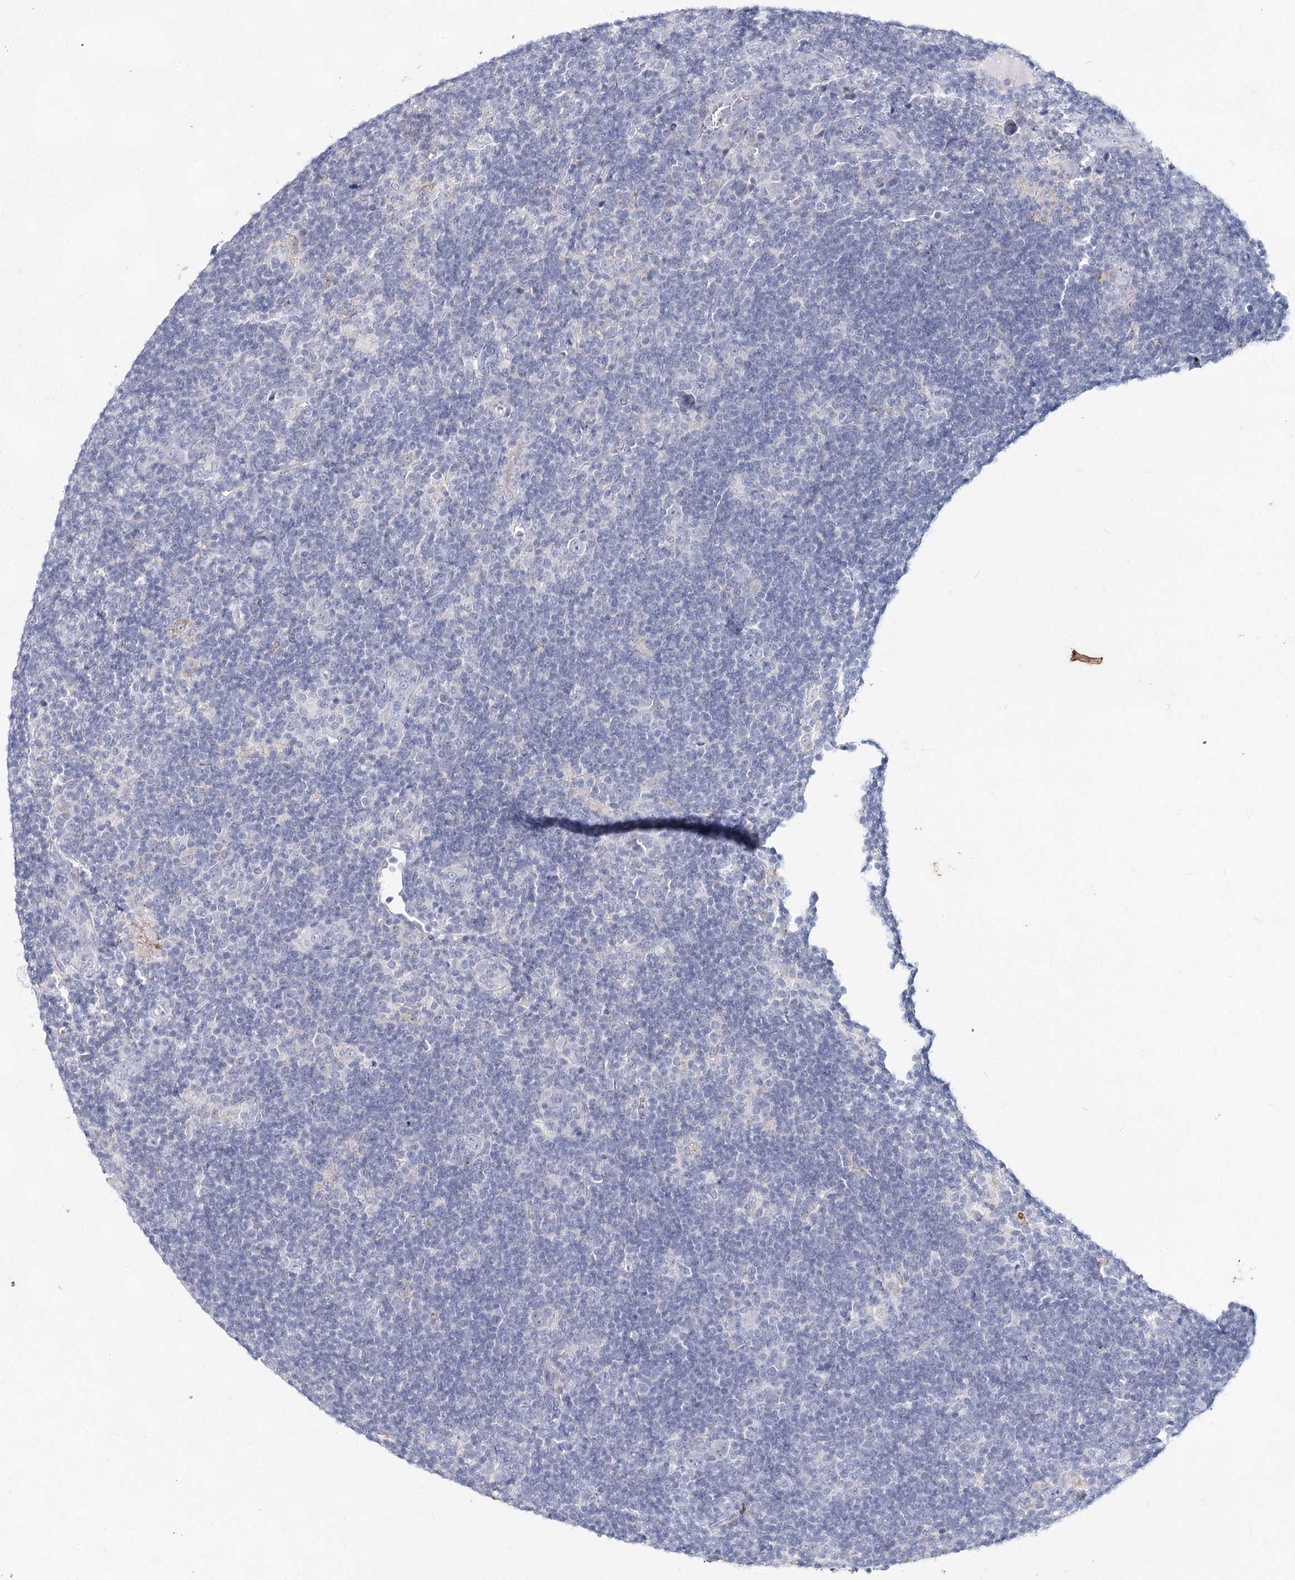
{"staining": {"intensity": "negative", "quantity": "none", "location": "none"}, "tissue": "lymphoma", "cell_type": "Tumor cells", "image_type": "cancer", "snomed": [{"axis": "morphology", "description": "Hodgkin's disease, NOS"}, {"axis": "topography", "description": "Lymph node"}], "caption": "Immunohistochemical staining of lymphoma reveals no significant staining in tumor cells.", "gene": "CCDC73", "patient": {"sex": "female", "age": 57}}